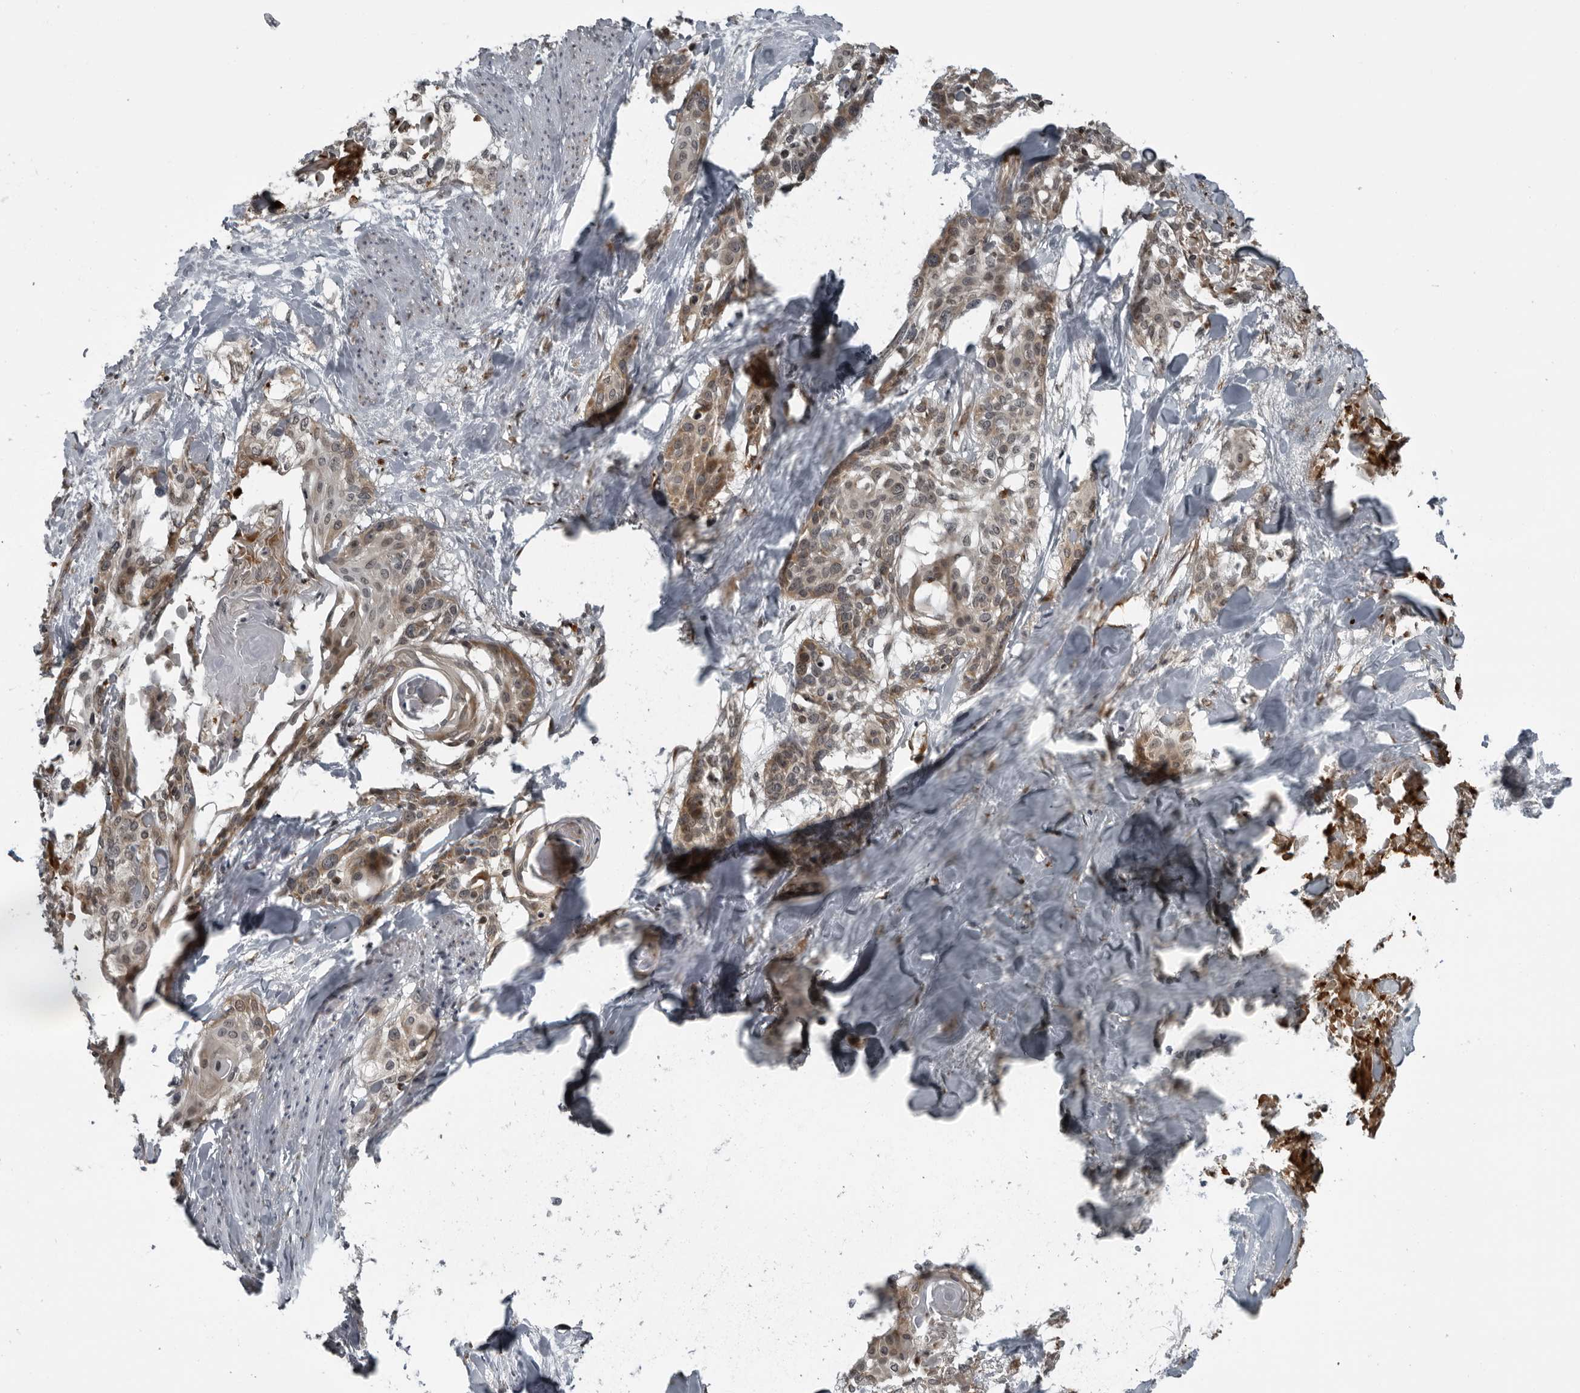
{"staining": {"intensity": "weak", "quantity": "25%-75%", "location": "cytoplasmic/membranous"}, "tissue": "cervical cancer", "cell_type": "Tumor cells", "image_type": "cancer", "snomed": [{"axis": "morphology", "description": "Squamous cell carcinoma, NOS"}, {"axis": "topography", "description": "Cervix"}], "caption": "A brown stain labels weak cytoplasmic/membranous positivity of a protein in human squamous cell carcinoma (cervical) tumor cells. The protein of interest is shown in brown color, while the nuclei are stained blue.", "gene": "RTCA", "patient": {"sex": "female", "age": 57}}